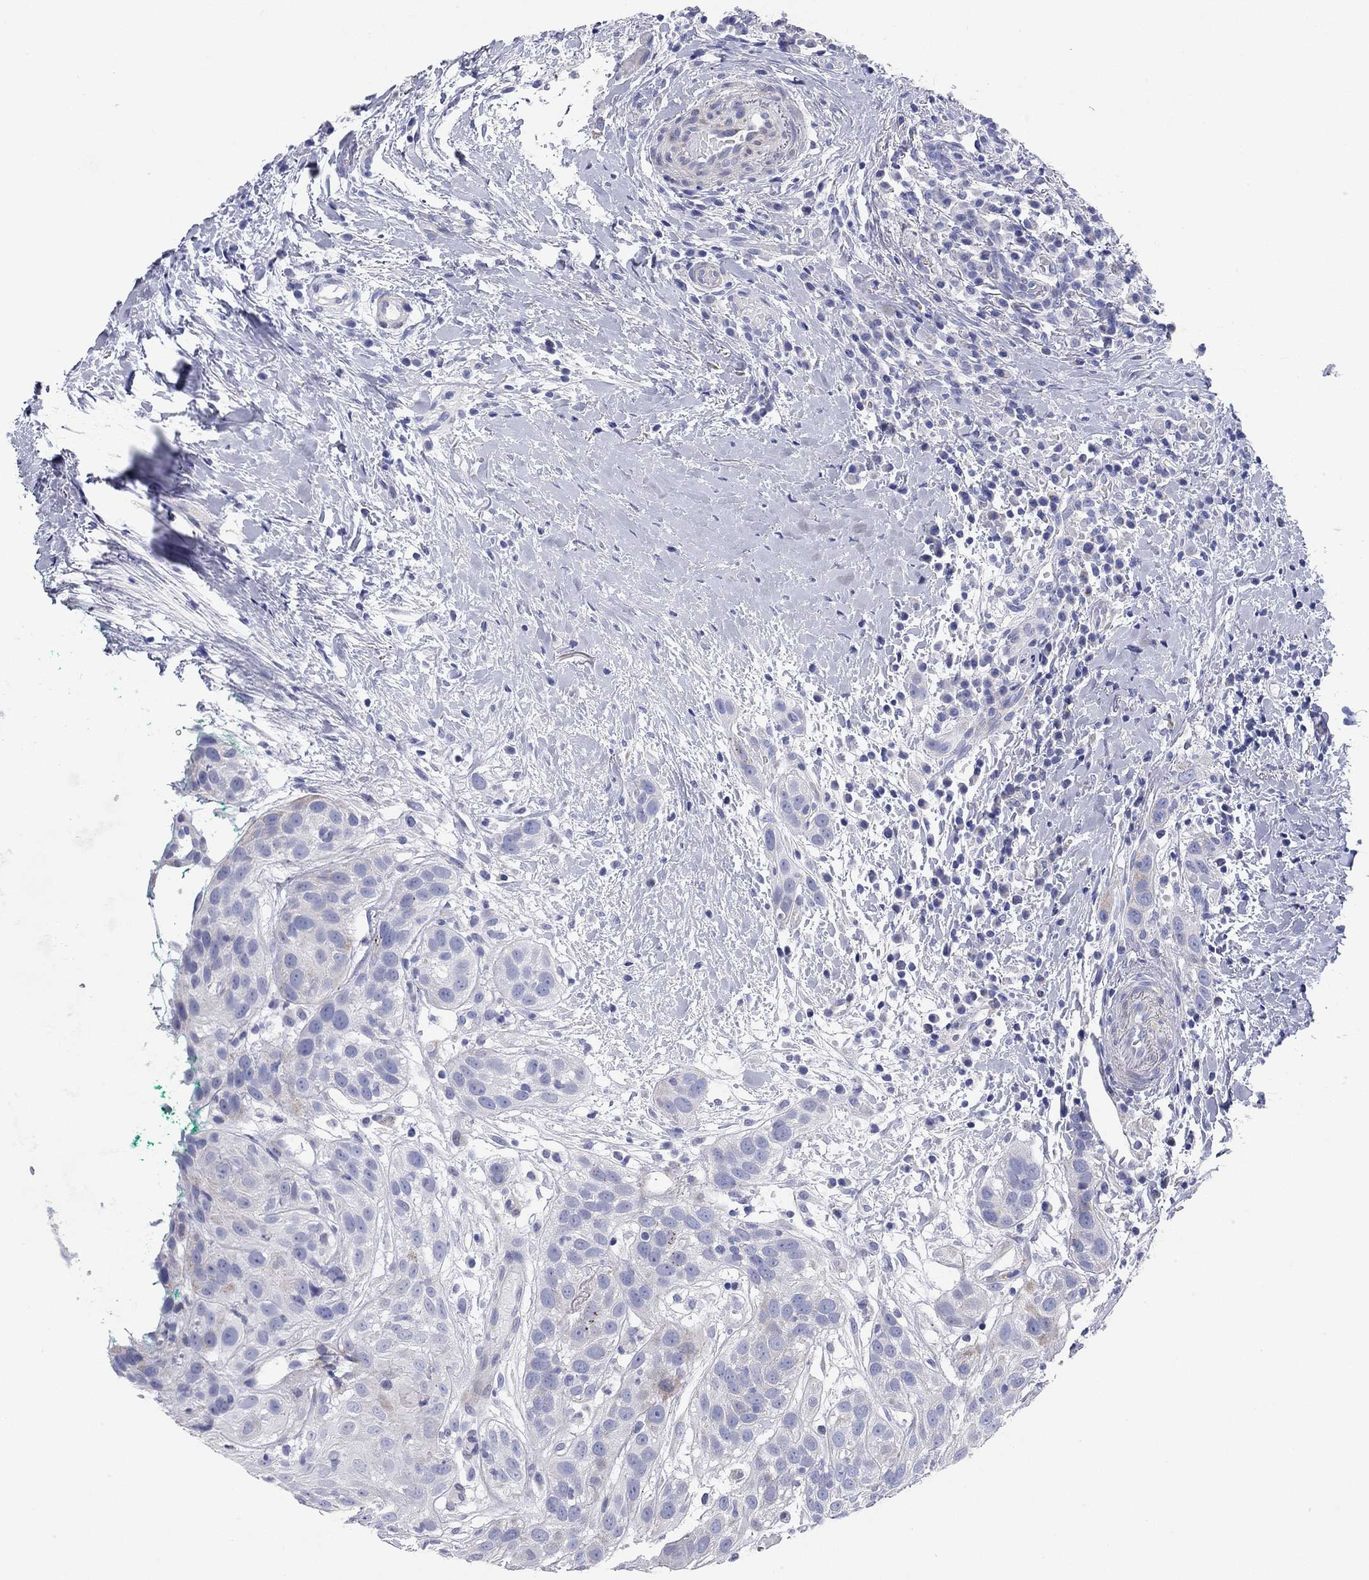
{"staining": {"intensity": "negative", "quantity": "none", "location": "none"}, "tissue": "head and neck cancer", "cell_type": "Tumor cells", "image_type": "cancer", "snomed": [{"axis": "morphology", "description": "Normal tissue, NOS"}, {"axis": "morphology", "description": "Squamous cell carcinoma, NOS"}, {"axis": "topography", "description": "Oral tissue"}, {"axis": "topography", "description": "Salivary gland"}, {"axis": "topography", "description": "Head-Neck"}], "caption": "DAB (3,3'-diaminobenzidine) immunohistochemical staining of head and neck cancer (squamous cell carcinoma) displays no significant expression in tumor cells.", "gene": "CHI3L2", "patient": {"sex": "female", "age": 62}}